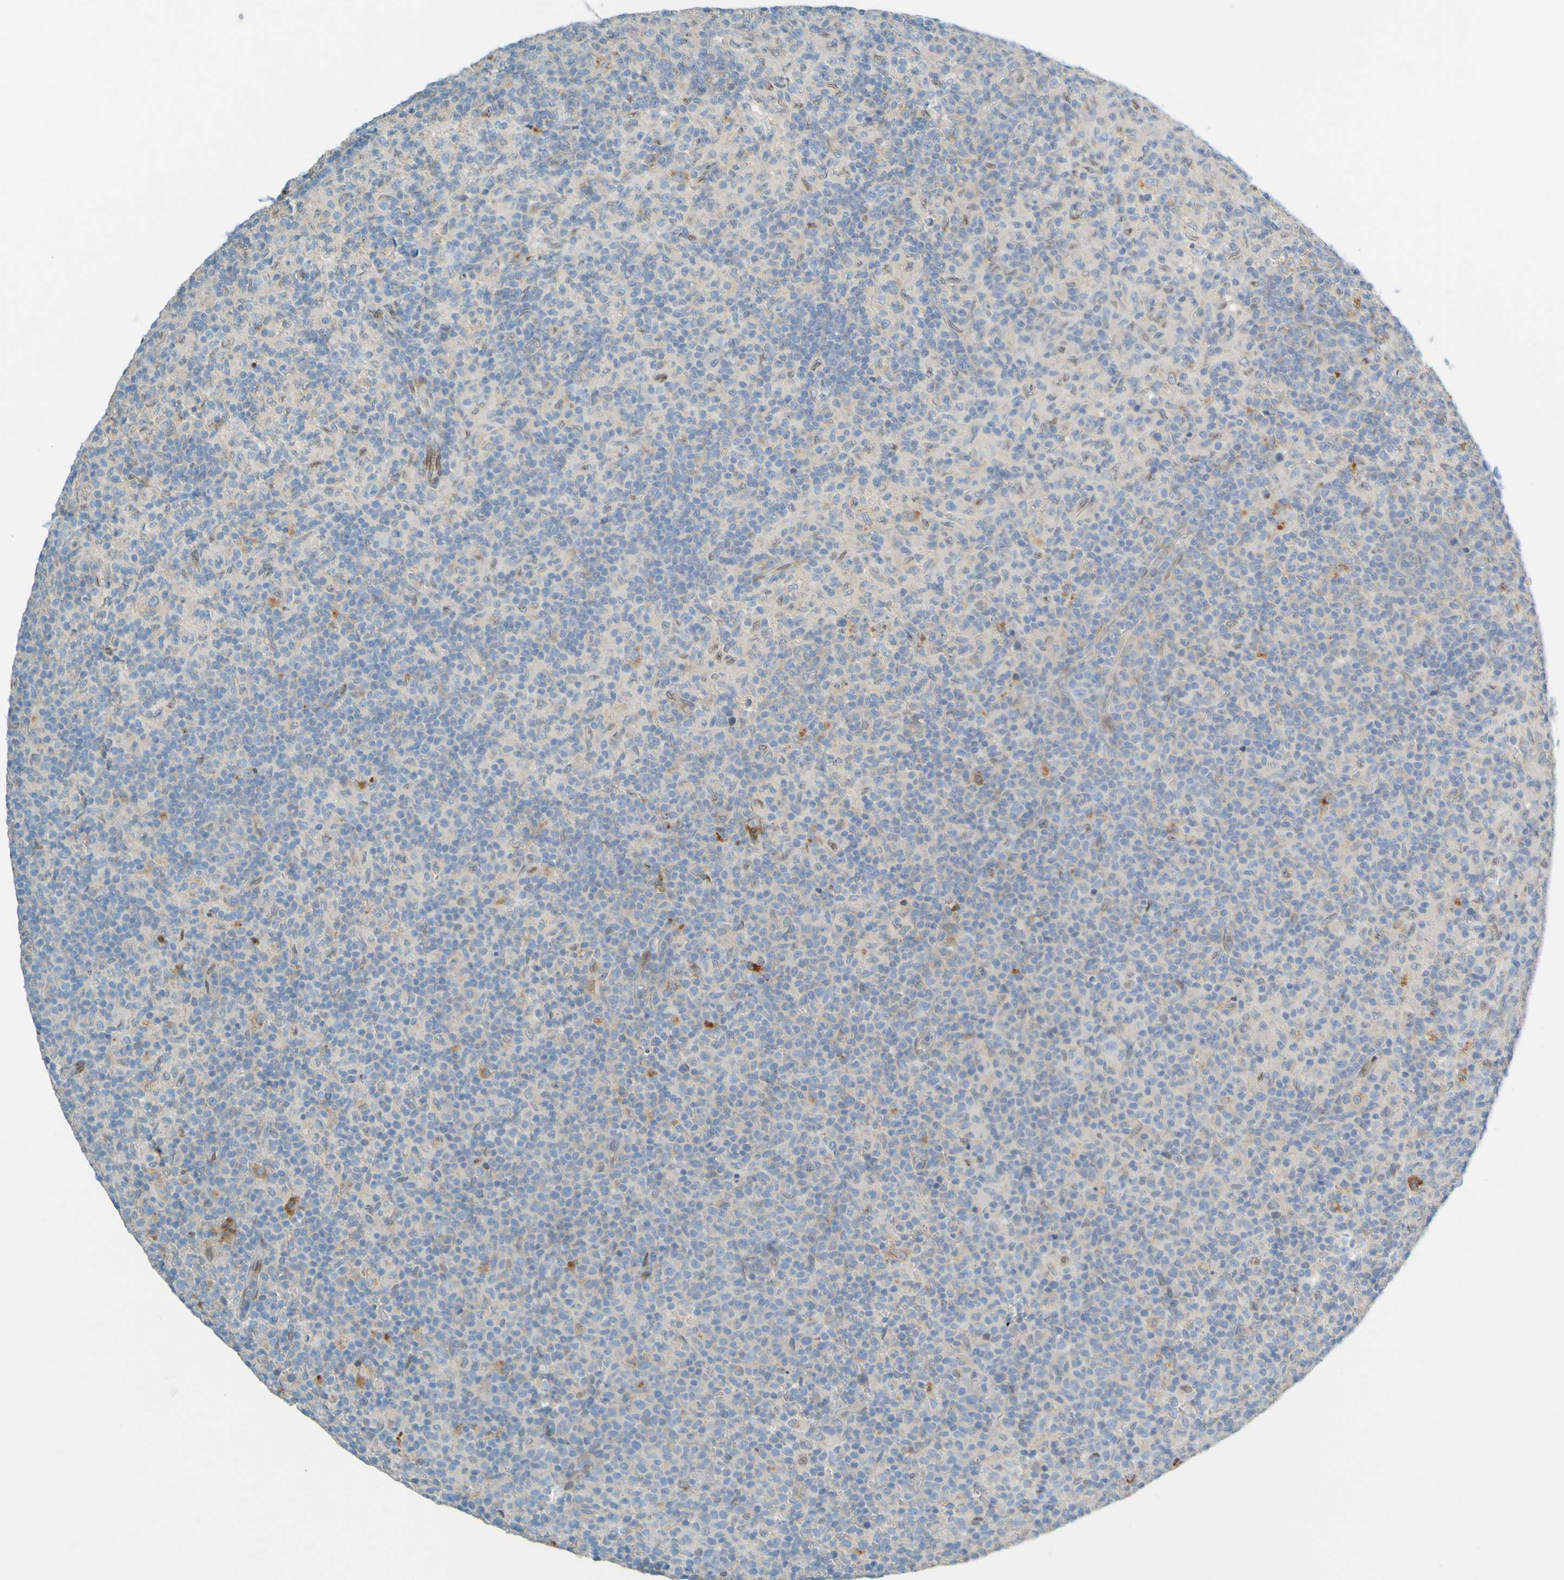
{"staining": {"intensity": "moderate", "quantity": "<25%", "location": "cytoplasmic/membranous"}, "tissue": "lymph node", "cell_type": "Germinal center cells", "image_type": "normal", "snomed": [{"axis": "morphology", "description": "Normal tissue, NOS"}, {"axis": "morphology", "description": "Inflammation, NOS"}, {"axis": "topography", "description": "Lymph node"}], "caption": "High-power microscopy captured an IHC image of benign lymph node, revealing moderate cytoplasmic/membranous expression in about <25% of germinal center cells. The staining was performed using DAB to visualize the protein expression in brown, while the nuclei were stained in blue with hematoxylin (Magnification: 20x).", "gene": "MAG", "patient": {"sex": "male", "age": 55}}